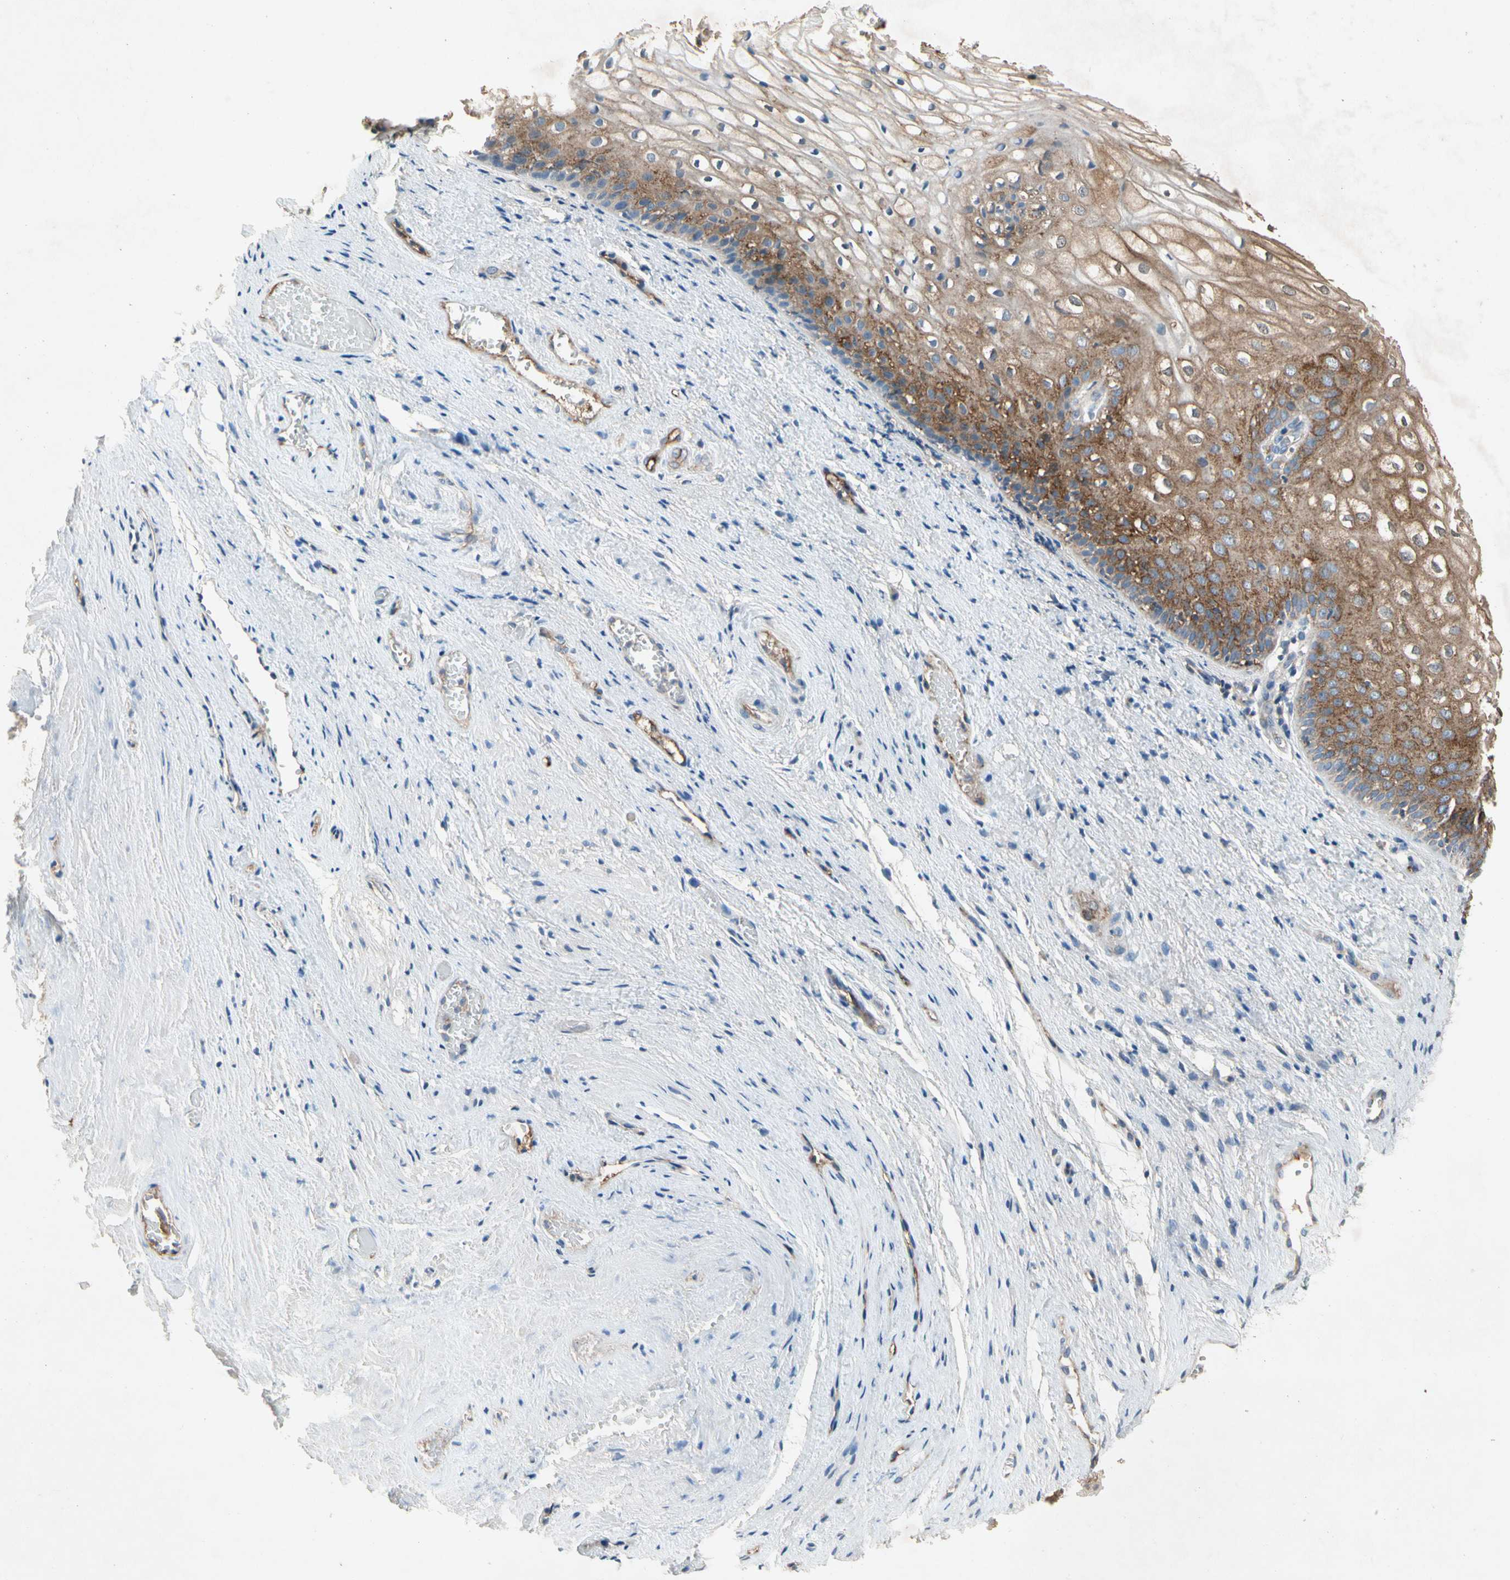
{"staining": {"intensity": "strong", "quantity": ">75%", "location": "cytoplasmic/membranous,nuclear"}, "tissue": "vagina", "cell_type": "Squamous epithelial cells", "image_type": "normal", "snomed": [{"axis": "morphology", "description": "Normal tissue, NOS"}, {"axis": "topography", "description": "Vagina"}], "caption": "IHC micrograph of benign human vagina stained for a protein (brown), which demonstrates high levels of strong cytoplasmic/membranous,nuclear staining in about >75% of squamous epithelial cells.", "gene": "NDFIP2", "patient": {"sex": "female", "age": 34}}